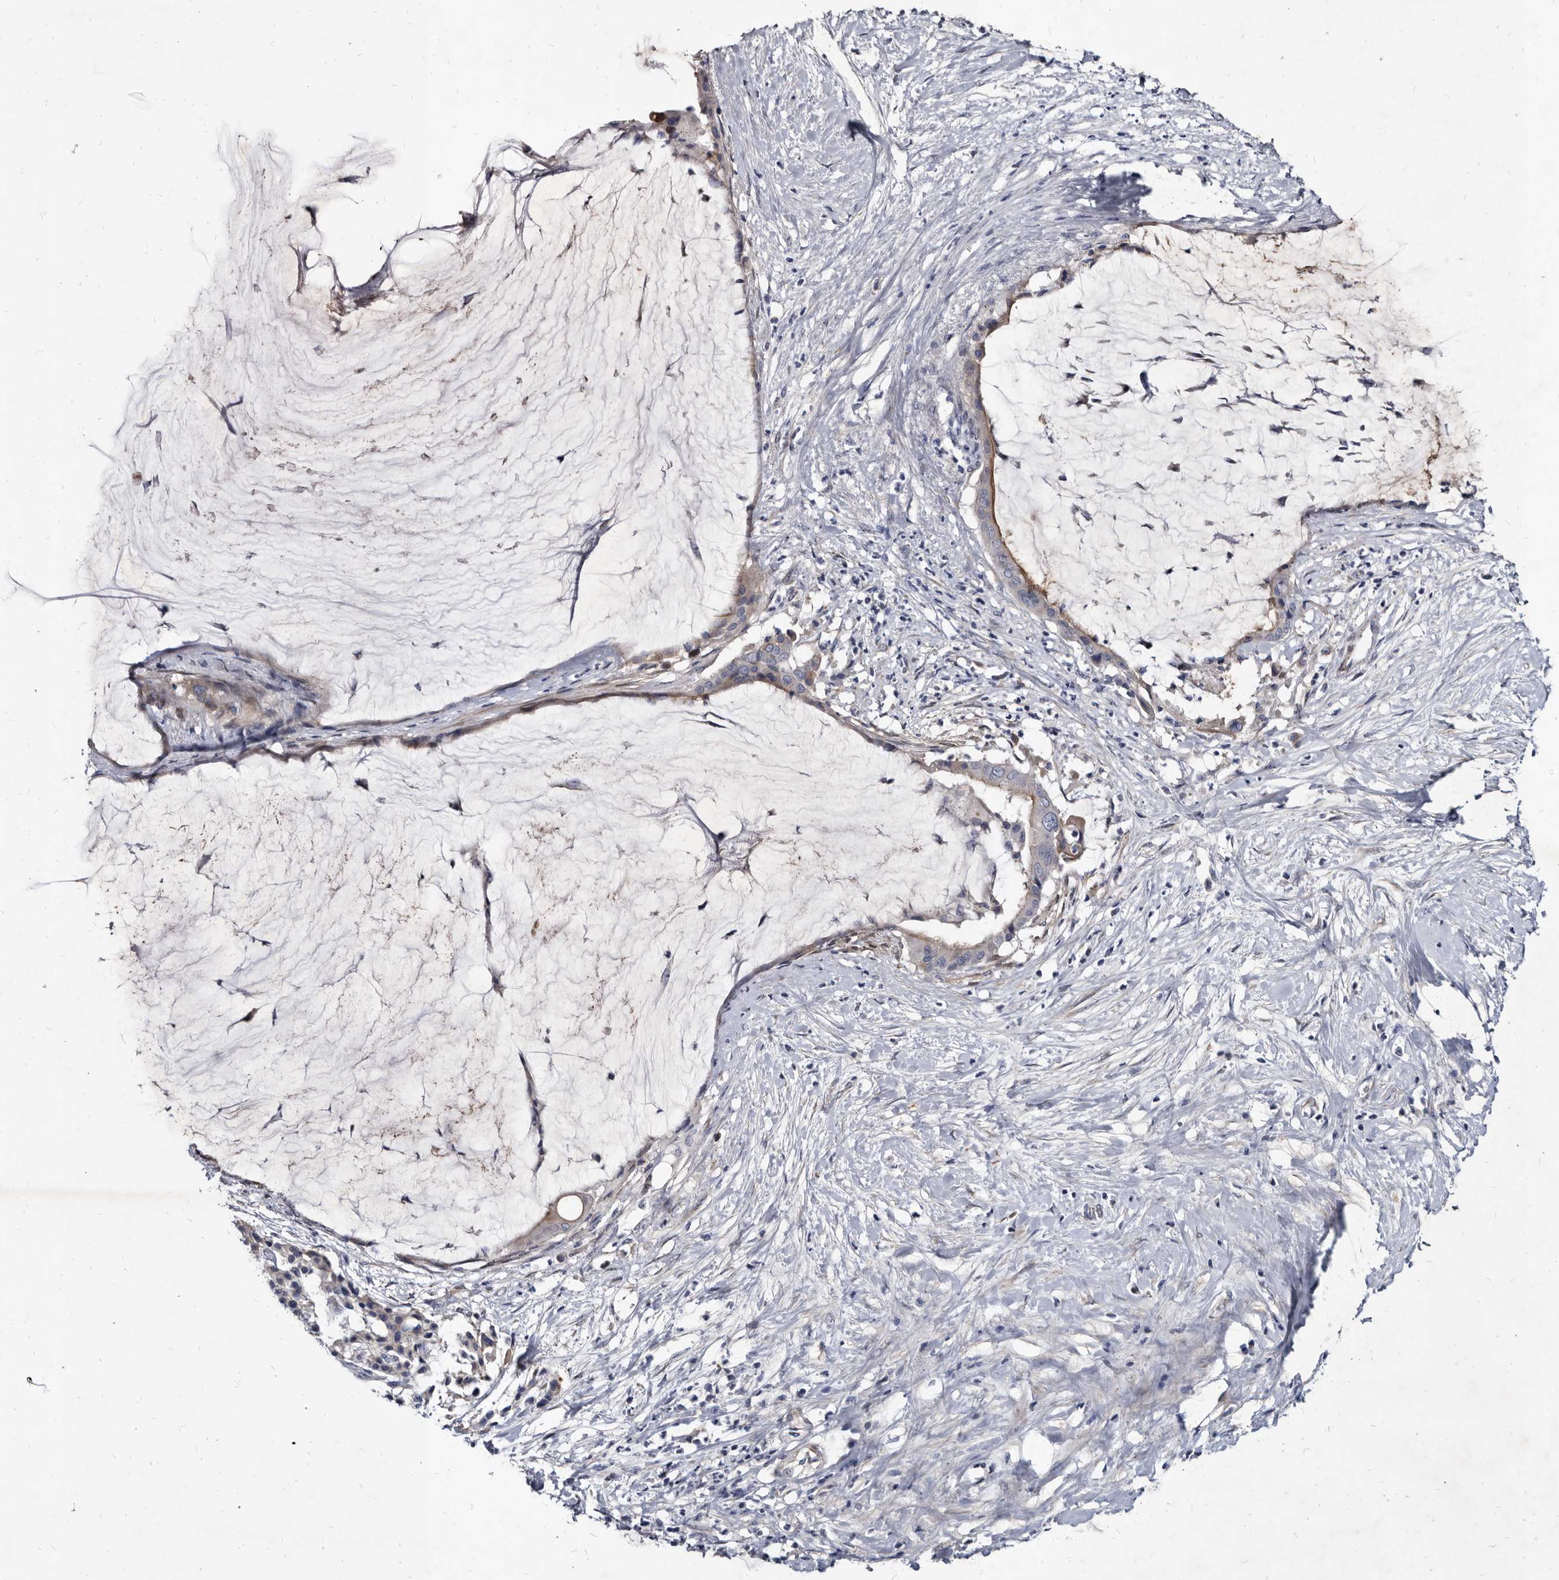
{"staining": {"intensity": "weak", "quantity": "25%-75%", "location": "cytoplasmic/membranous"}, "tissue": "pancreatic cancer", "cell_type": "Tumor cells", "image_type": "cancer", "snomed": [{"axis": "morphology", "description": "Adenocarcinoma, NOS"}, {"axis": "topography", "description": "Pancreas"}], "caption": "Immunohistochemistry (IHC) histopathology image of neoplastic tissue: human pancreatic cancer (adenocarcinoma) stained using IHC displays low levels of weak protein expression localized specifically in the cytoplasmic/membranous of tumor cells, appearing as a cytoplasmic/membranous brown color.", "gene": "PRSS8", "patient": {"sex": "male", "age": 41}}